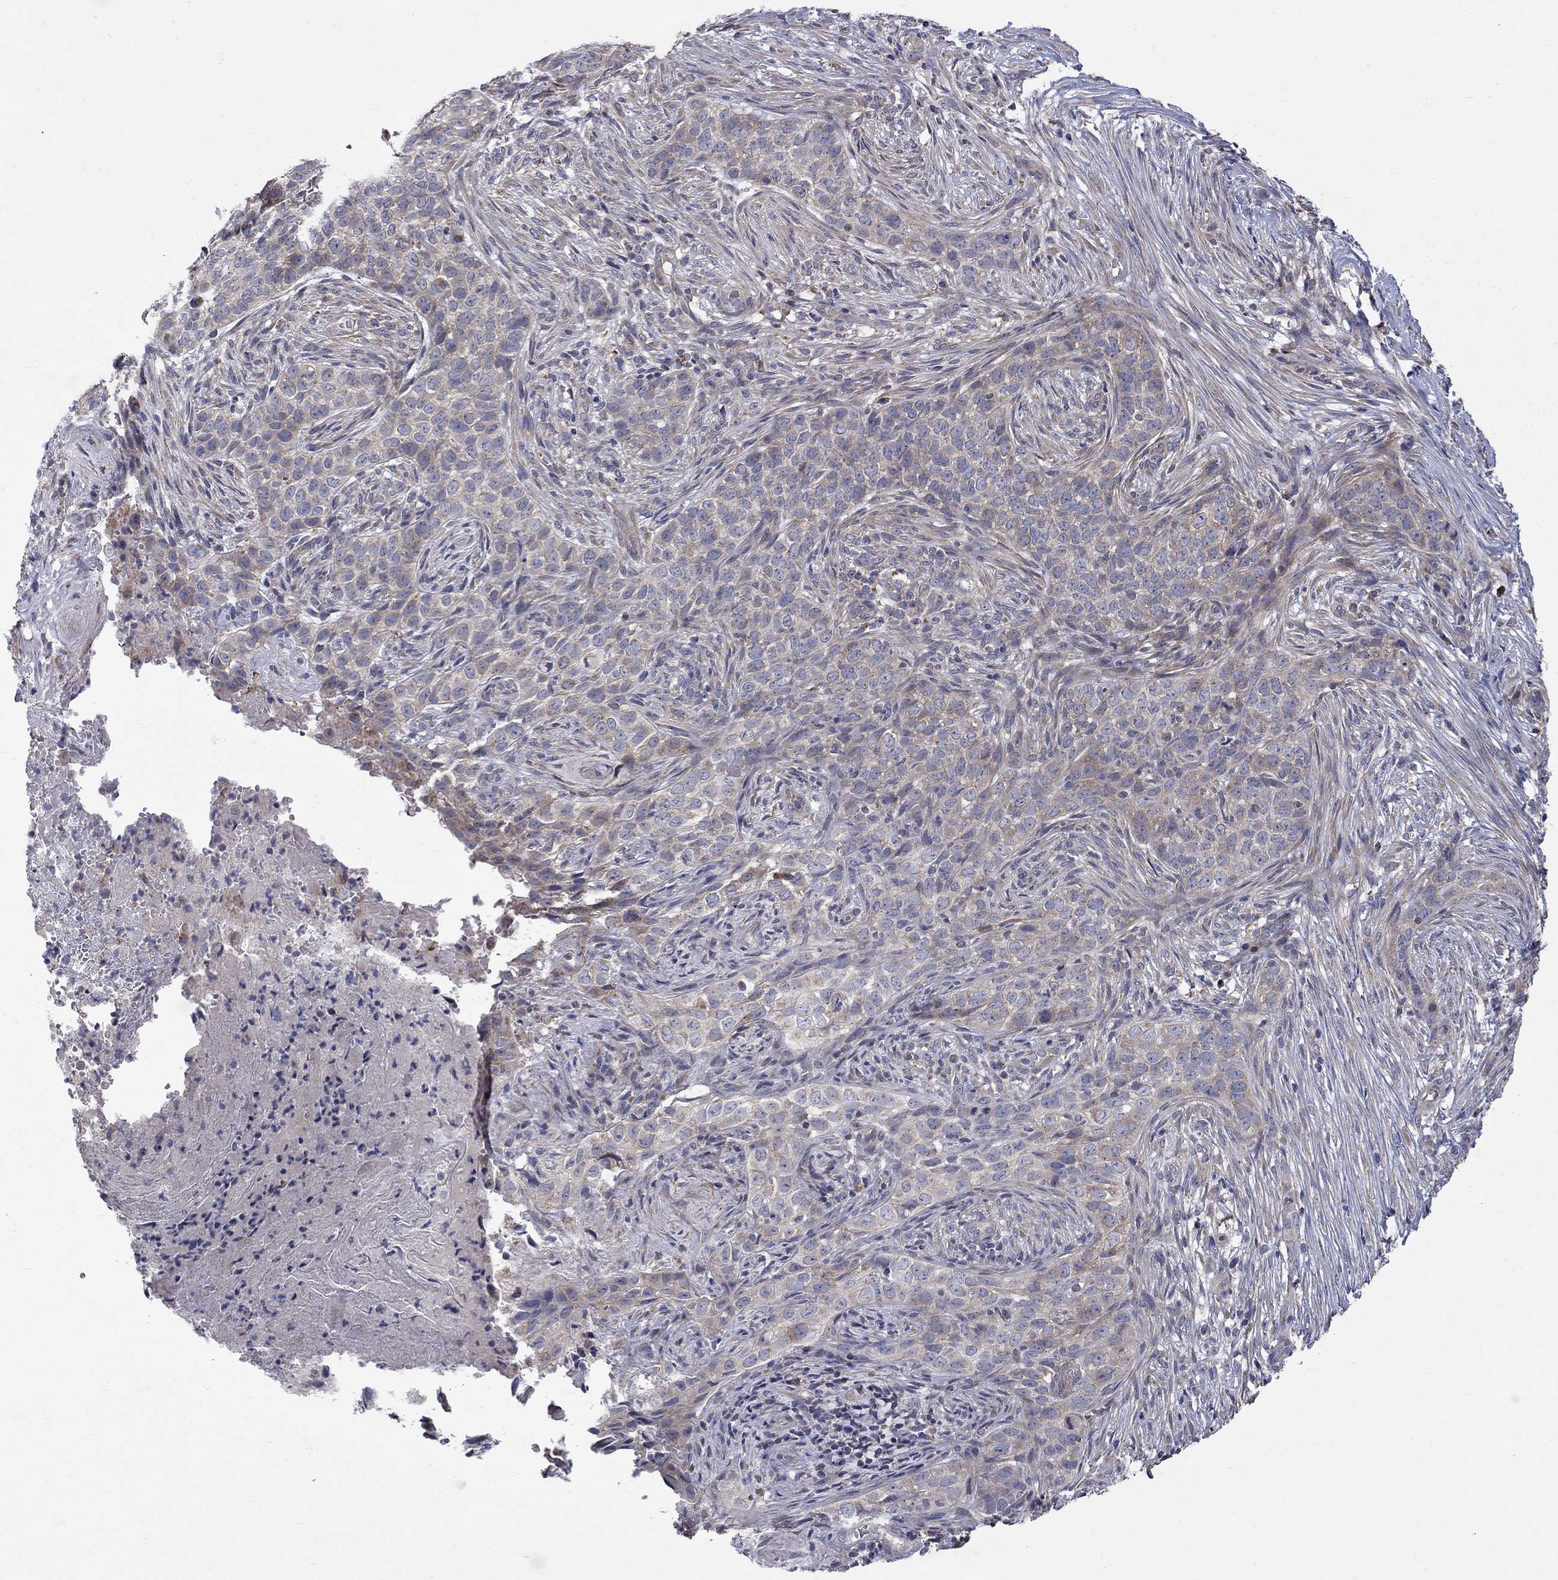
{"staining": {"intensity": "weak", "quantity": "25%-75%", "location": "cytoplasmic/membranous"}, "tissue": "skin cancer", "cell_type": "Tumor cells", "image_type": "cancer", "snomed": [{"axis": "morphology", "description": "Squamous cell carcinoma, NOS"}, {"axis": "topography", "description": "Skin"}], "caption": "A brown stain highlights weak cytoplasmic/membranous positivity of a protein in squamous cell carcinoma (skin) tumor cells. (brown staining indicates protein expression, while blue staining denotes nuclei).", "gene": "SH2B1", "patient": {"sex": "male", "age": 88}}